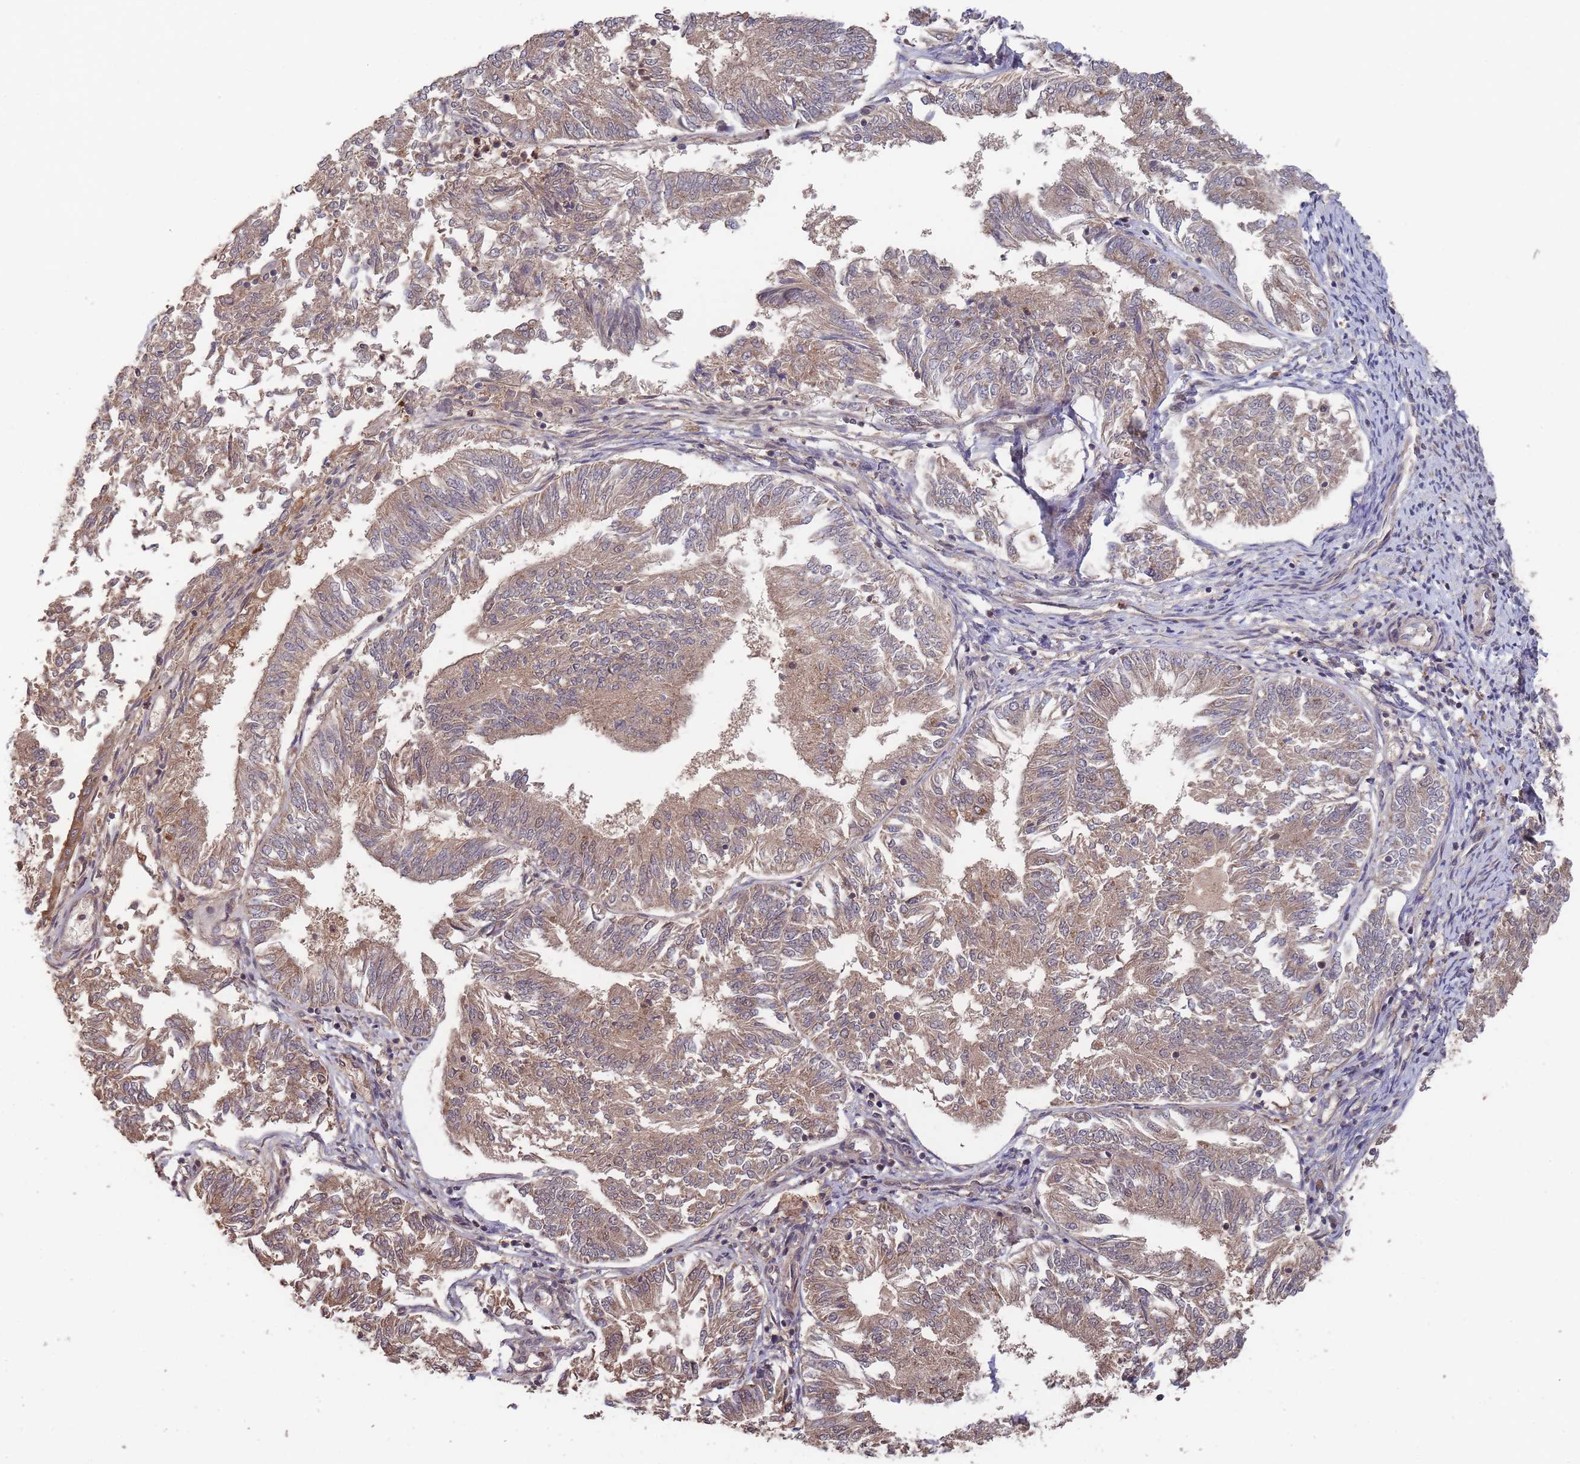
{"staining": {"intensity": "moderate", "quantity": ">75%", "location": "cytoplasmic/membranous"}, "tissue": "endometrial cancer", "cell_type": "Tumor cells", "image_type": "cancer", "snomed": [{"axis": "morphology", "description": "Adenocarcinoma, NOS"}, {"axis": "topography", "description": "Endometrium"}], "caption": "Endometrial cancer (adenocarcinoma) tissue displays moderate cytoplasmic/membranous positivity in about >75% of tumor cells, visualized by immunohistochemistry.", "gene": "SF3B1", "patient": {"sex": "female", "age": 58}}